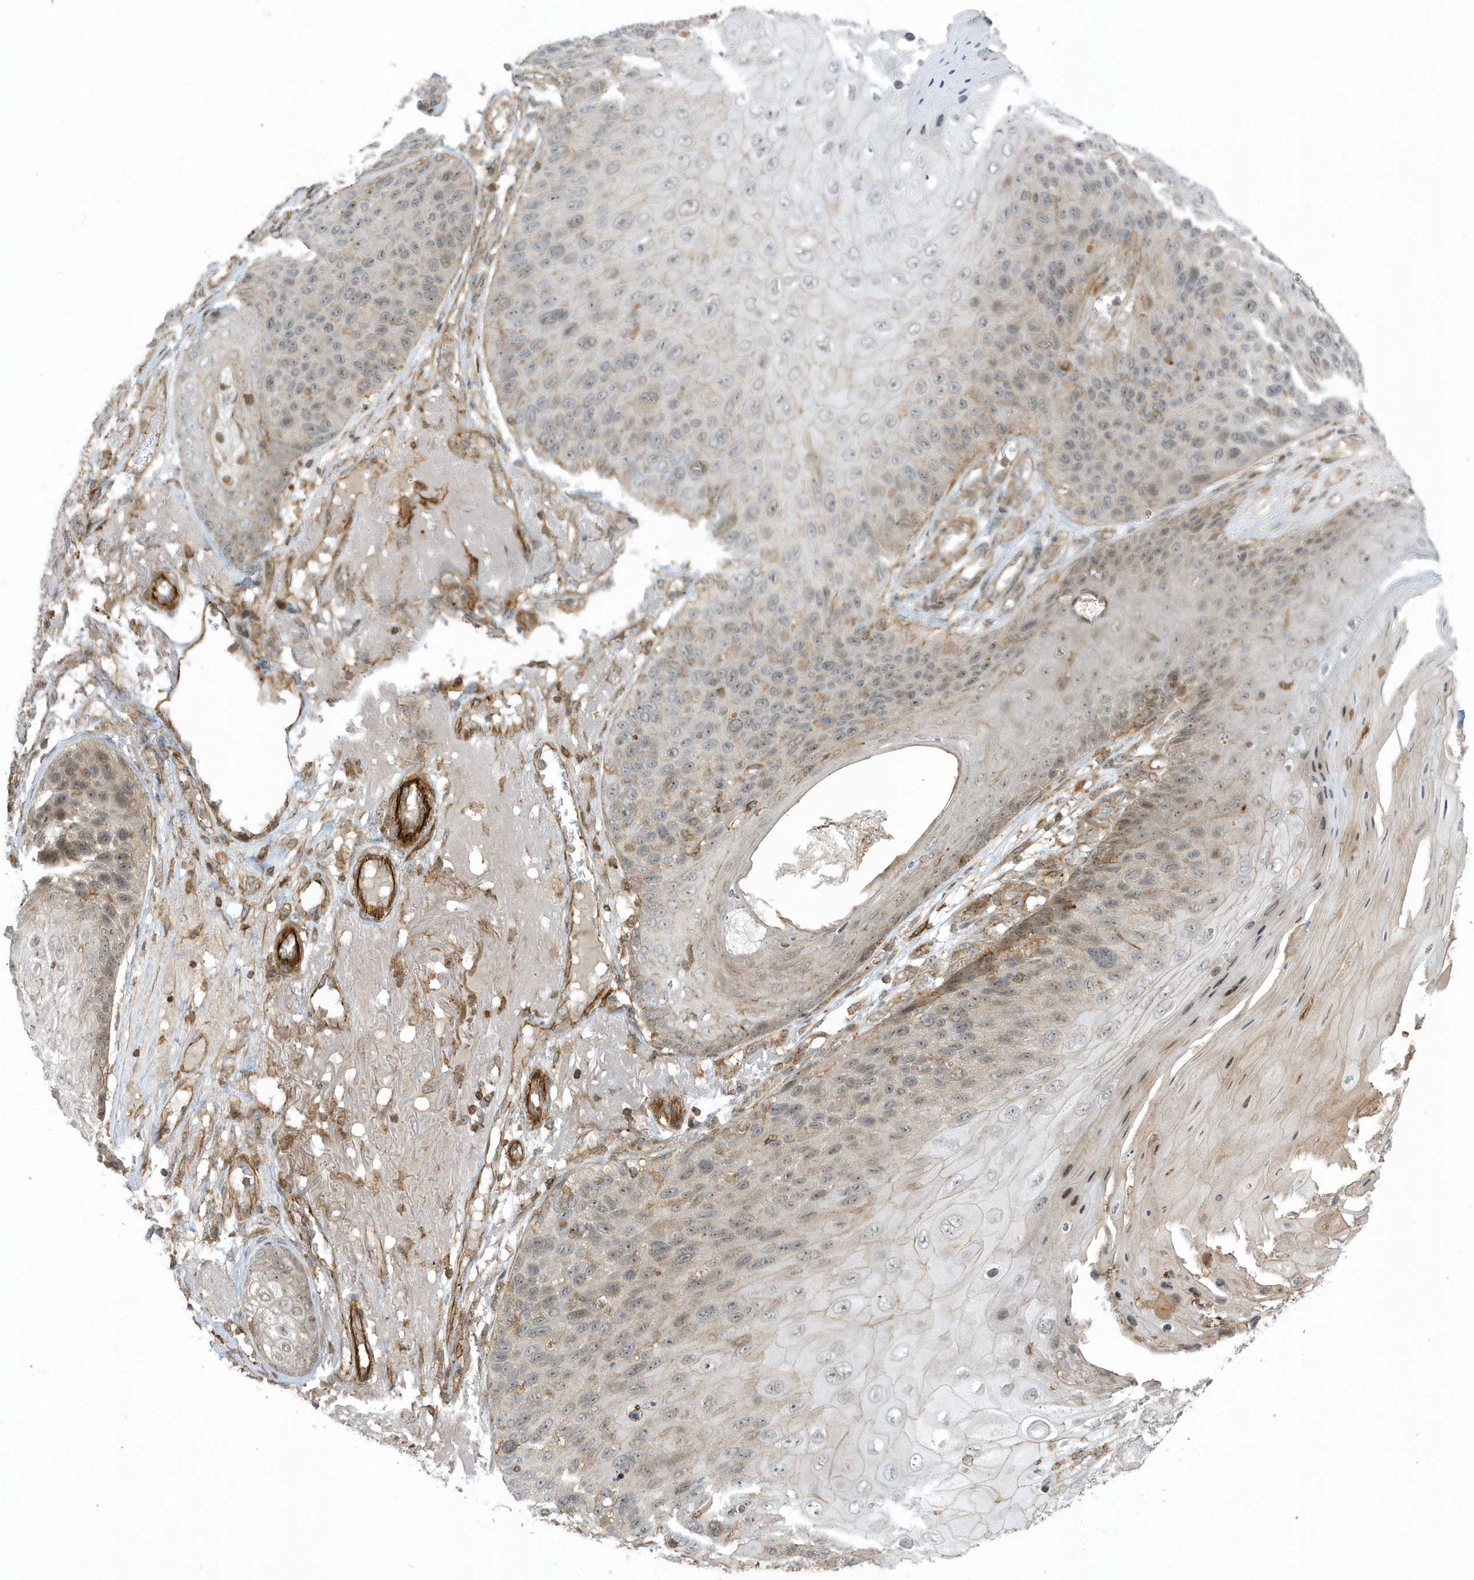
{"staining": {"intensity": "weak", "quantity": "<25%", "location": "cytoplasmic/membranous,nuclear"}, "tissue": "skin cancer", "cell_type": "Tumor cells", "image_type": "cancer", "snomed": [{"axis": "morphology", "description": "Squamous cell carcinoma, NOS"}, {"axis": "topography", "description": "Skin"}], "caption": "Tumor cells show no significant positivity in skin squamous cell carcinoma.", "gene": "ZBTB8A", "patient": {"sex": "female", "age": 88}}